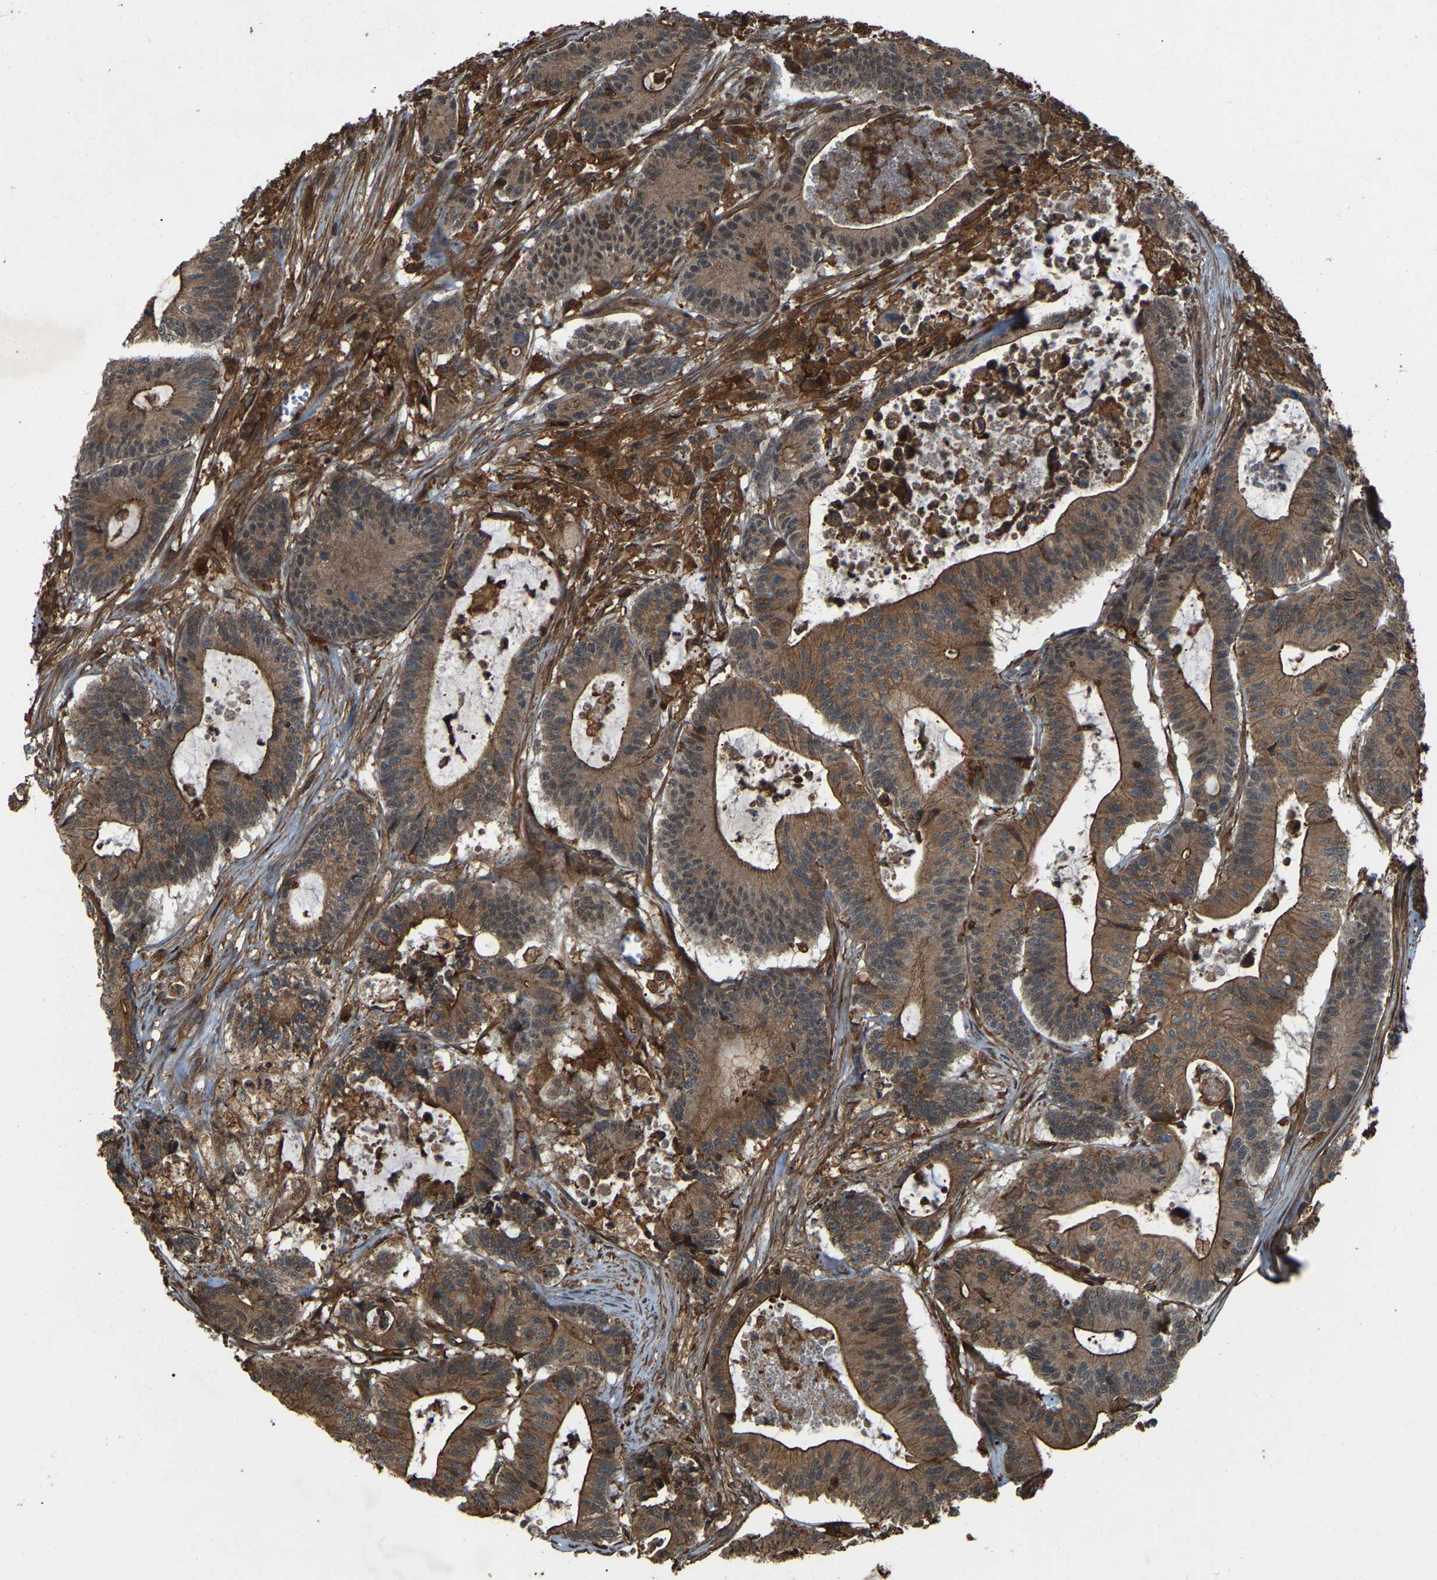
{"staining": {"intensity": "moderate", "quantity": ">75%", "location": "cytoplasmic/membranous"}, "tissue": "colorectal cancer", "cell_type": "Tumor cells", "image_type": "cancer", "snomed": [{"axis": "morphology", "description": "Adenocarcinoma, NOS"}, {"axis": "topography", "description": "Colon"}], "caption": "Immunohistochemistry (DAB) staining of colorectal cancer (adenocarcinoma) displays moderate cytoplasmic/membranous protein staining in approximately >75% of tumor cells. (Stains: DAB (3,3'-diaminobenzidine) in brown, nuclei in blue, Microscopy: brightfield microscopy at high magnification).", "gene": "SAMD9L", "patient": {"sex": "female", "age": 84}}